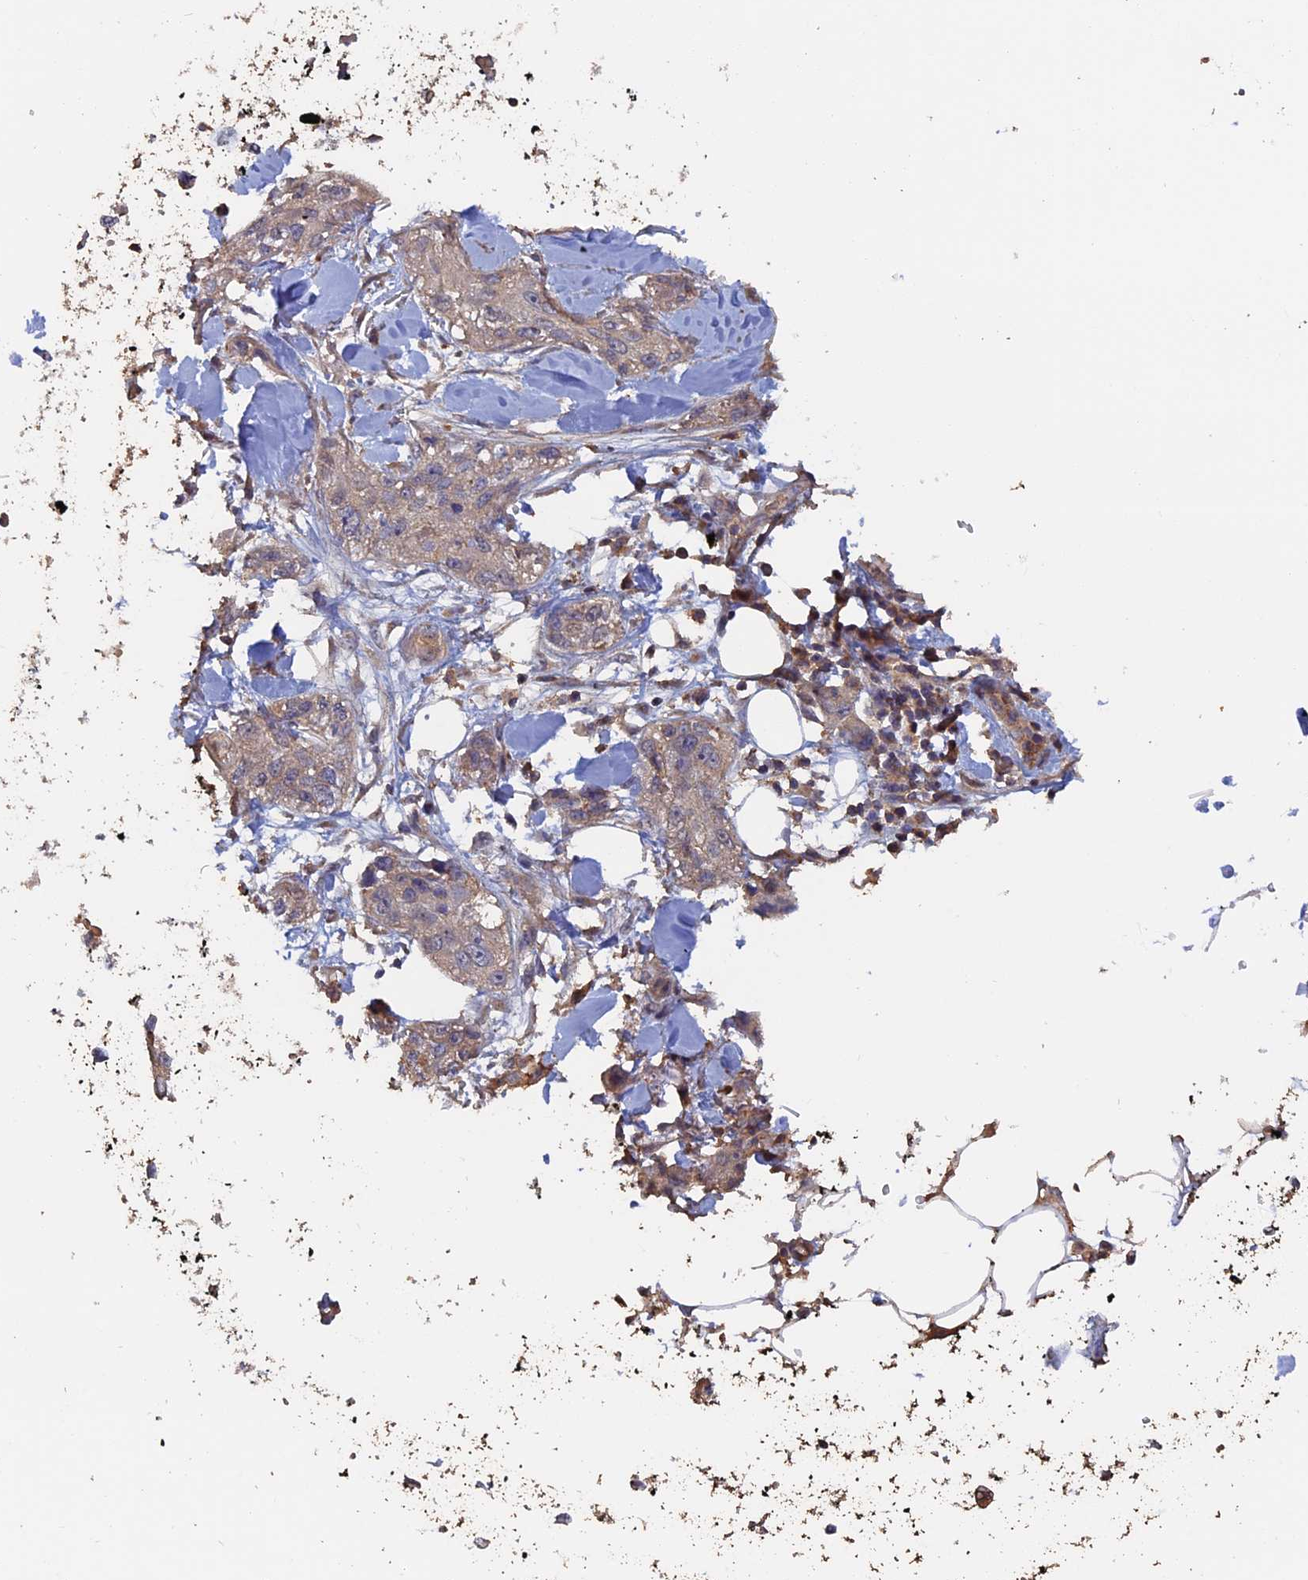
{"staining": {"intensity": "weak", "quantity": "25%-75%", "location": "cytoplasmic/membranous"}, "tissue": "skin cancer", "cell_type": "Tumor cells", "image_type": "cancer", "snomed": [{"axis": "morphology", "description": "Normal tissue, NOS"}, {"axis": "morphology", "description": "Squamous cell carcinoma, NOS"}, {"axis": "topography", "description": "Skin"}], "caption": "Tumor cells reveal low levels of weak cytoplasmic/membranous staining in about 25%-75% of cells in human squamous cell carcinoma (skin).", "gene": "PIGQ", "patient": {"sex": "male", "age": 72}}